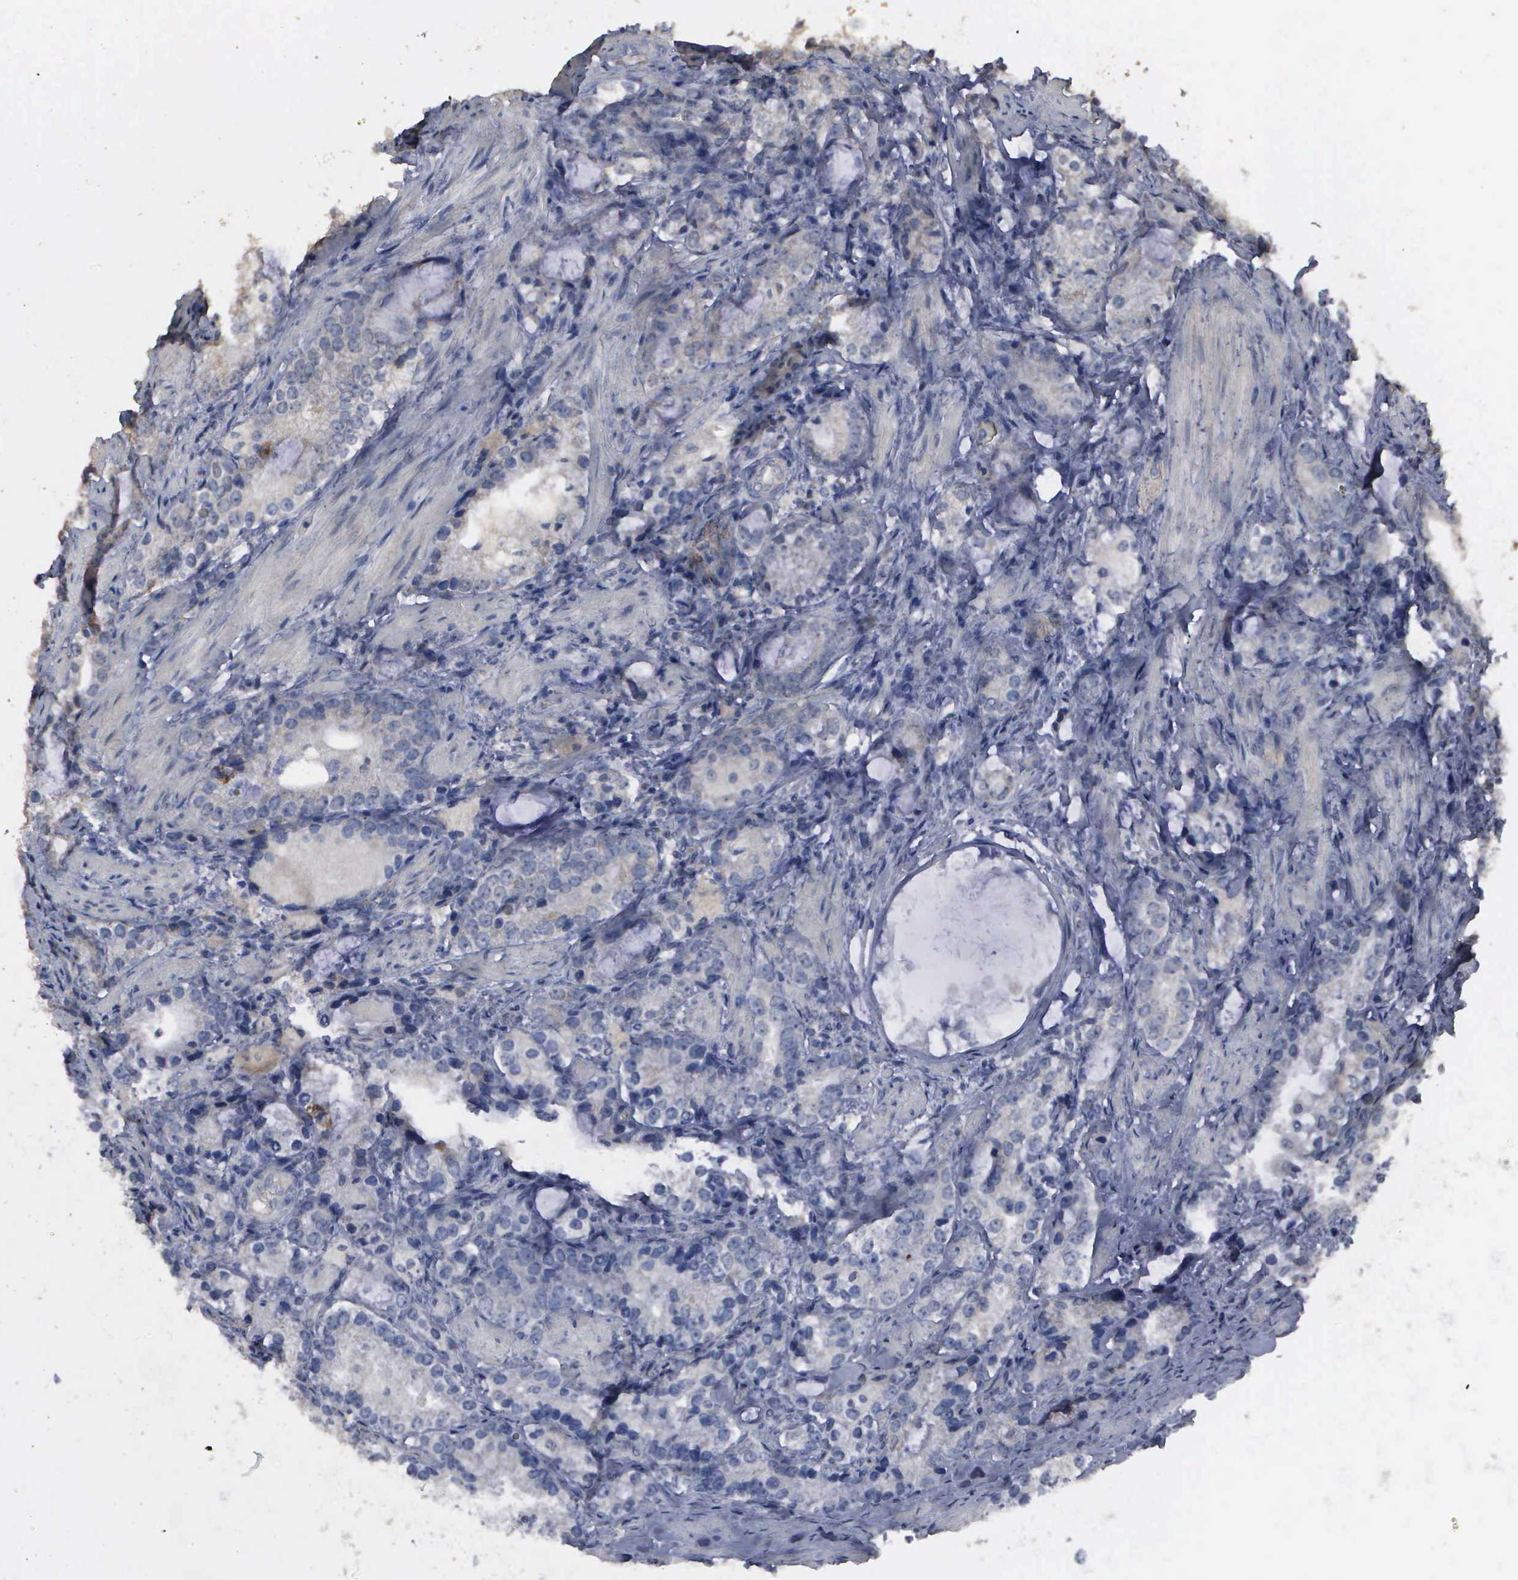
{"staining": {"intensity": "negative", "quantity": "none", "location": "none"}, "tissue": "prostate cancer", "cell_type": "Tumor cells", "image_type": "cancer", "snomed": [{"axis": "morphology", "description": "Adenocarcinoma, High grade"}, {"axis": "topography", "description": "Prostate"}], "caption": "Micrograph shows no protein positivity in tumor cells of prostate high-grade adenocarcinoma tissue. The staining is performed using DAB (3,3'-diaminobenzidine) brown chromogen with nuclei counter-stained in using hematoxylin.", "gene": "CRKL", "patient": {"sex": "male", "age": 63}}